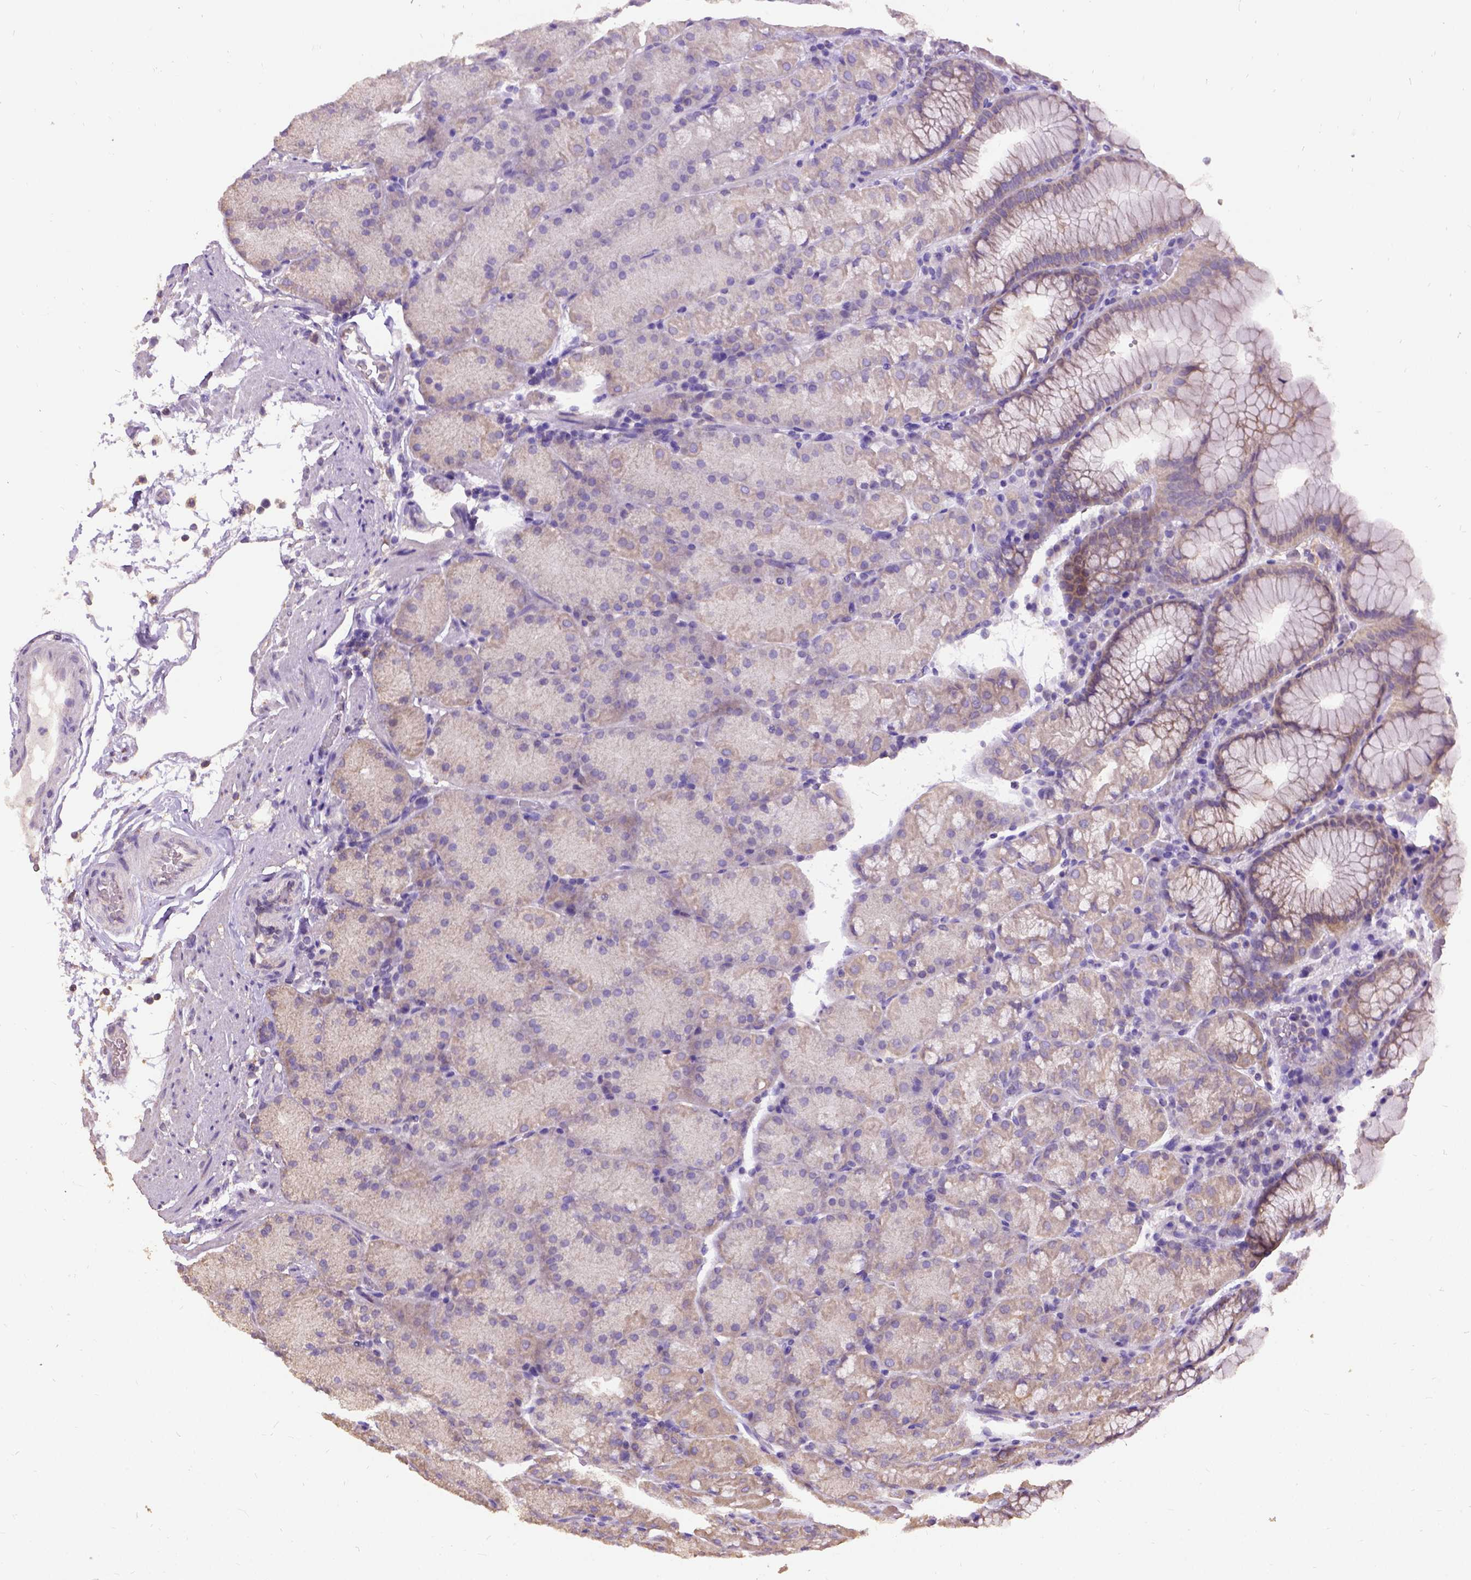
{"staining": {"intensity": "weak", "quantity": "25%-75%", "location": "cytoplasmic/membranous"}, "tissue": "stomach", "cell_type": "Glandular cells", "image_type": "normal", "snomed": [{"axis": "morphology", "description": "Normal tissue, NOS"}, {"axis": "topography", "description": "Stomach, upper"}, {"axis": "topography", "description": "Stomach"}], "caption": "A high-resolution photomicrograph shows IHC staining of benign stomach, which exhibits weak cytoplasmic/membranous staining in about 25%-75% of glandular cells.", "gene": "DQX1", "patient": {"sex": "male", "age": 76}}